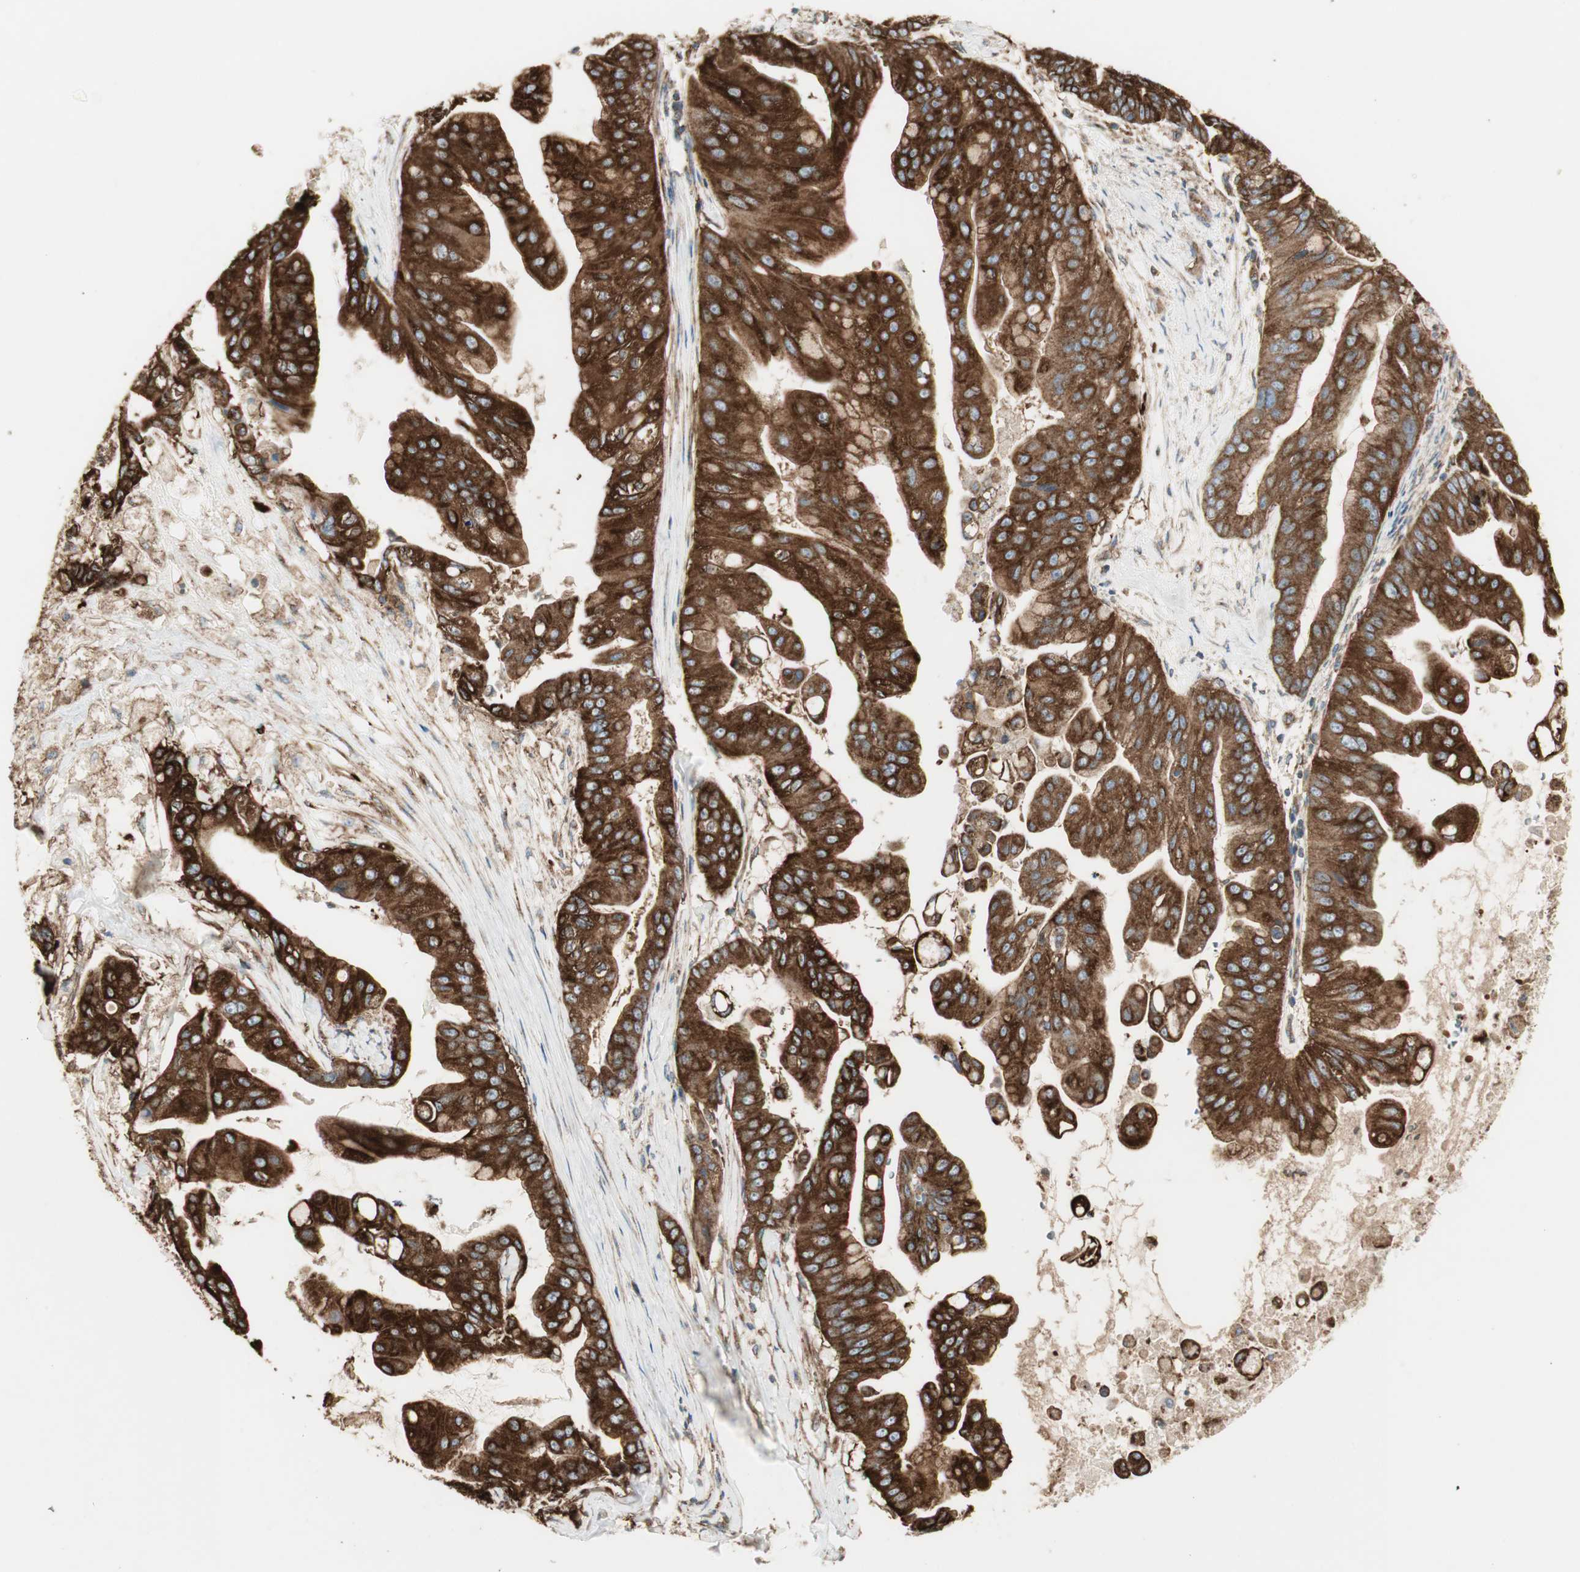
{"staining": {"intensity": "strong", "quantity": ">75%", "location": "cytoplasmic/membranous"}, "tissue": "pancreatic cancer", "cell_type": "Tumor cells", "image_type": "cancer", "snomed": [{"axis": "morphology", "description": "Adenocarcinoma, NOS"}, {"axis": "topography", "description": "Pancreas"}], "caption": "Protein staining by immunohistochemistry displays strong cytoplasmic/membranous staining in approximately >75% of tumor cells in adenocarcinoma (pancreatic).", "gene": "H6PD", "patient": {"sex": "female", "age": 75}}